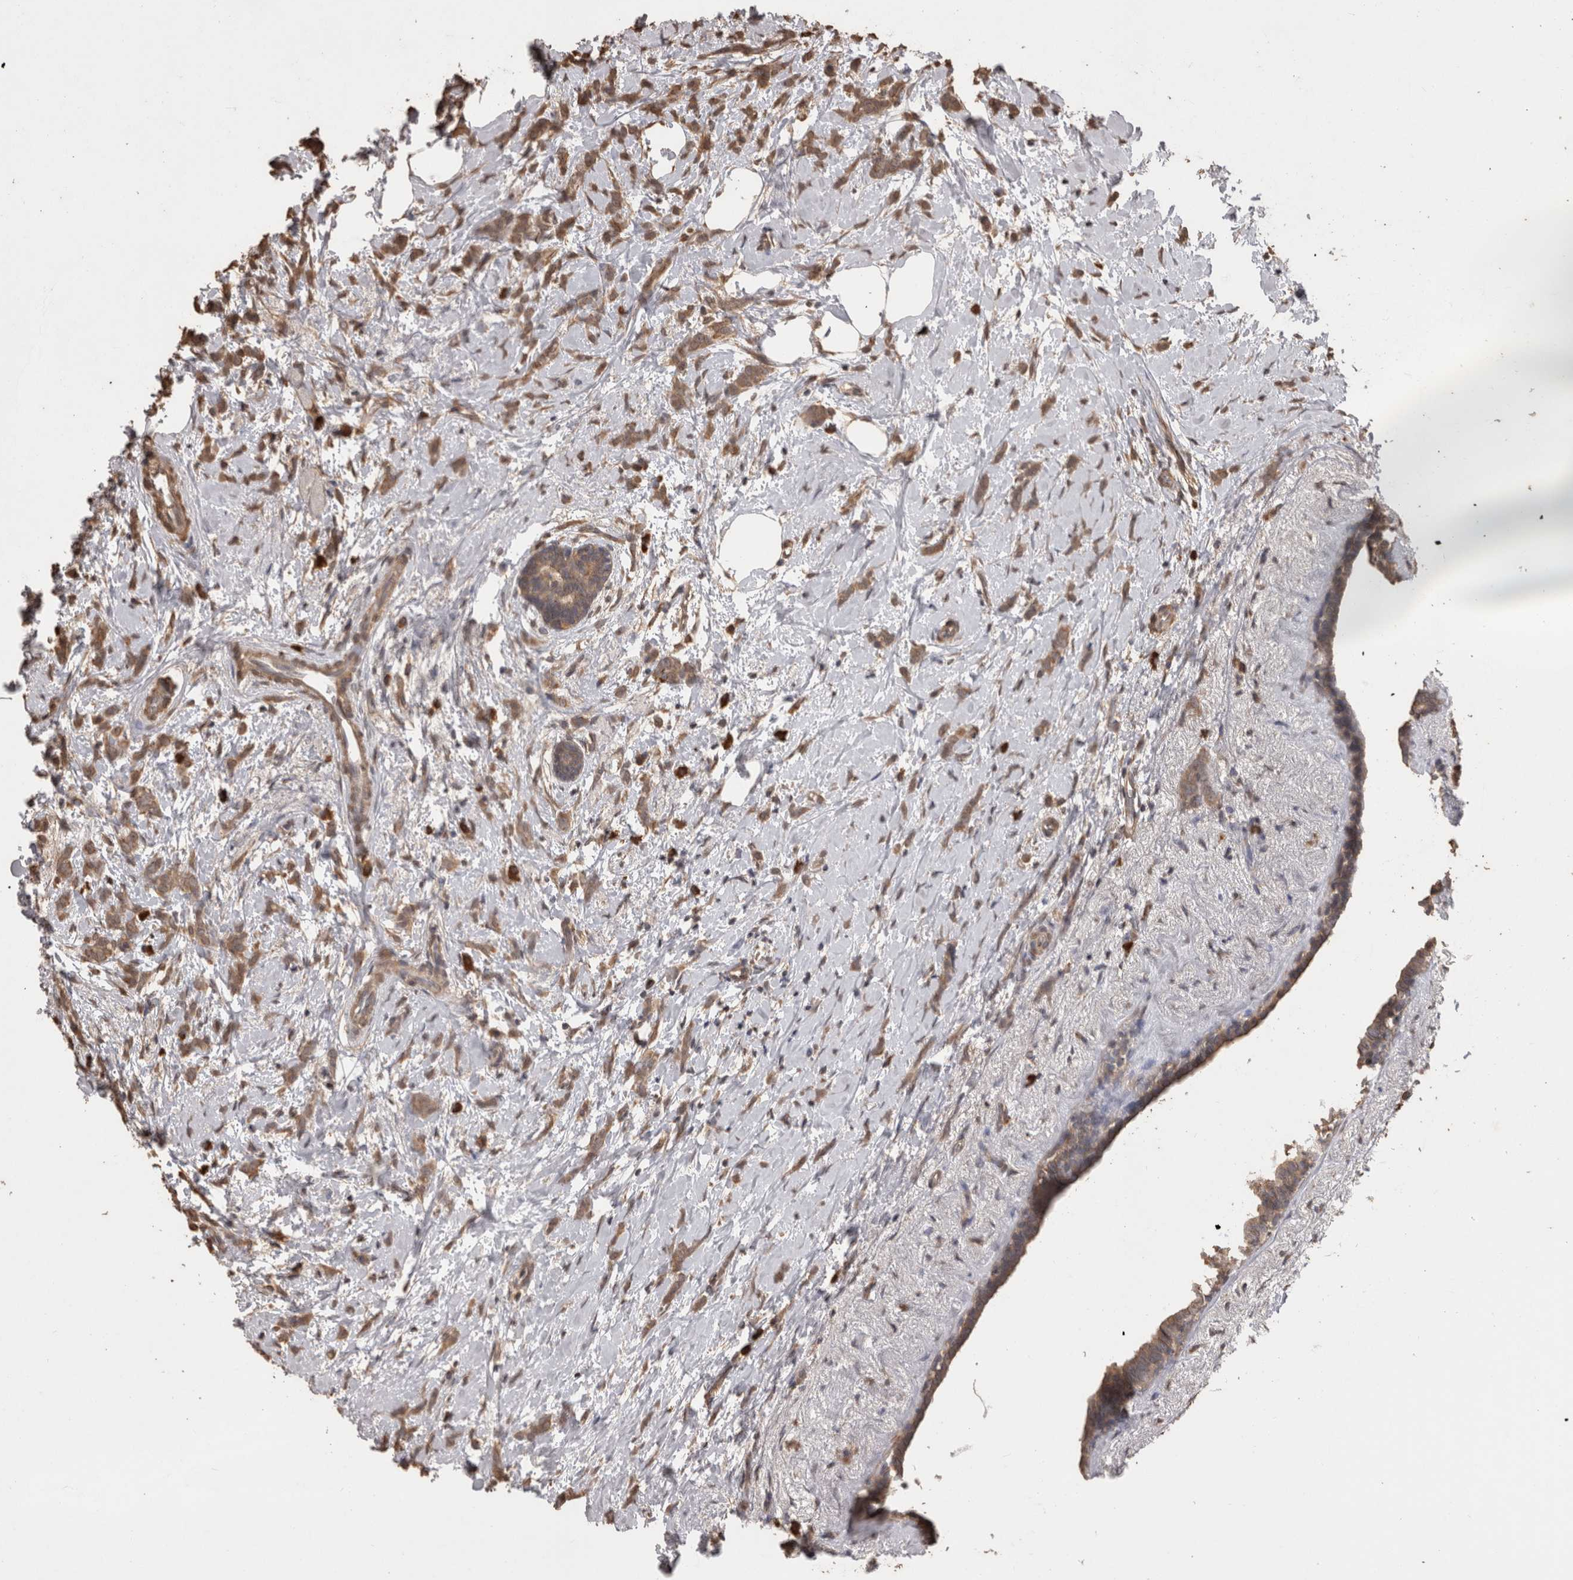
{"staining": {"intensity": "moderate", "quantity": ">75%", "location": "cytoplasmic/membranous"}, "tissue": "breast cancer", "cell_type": "Tumor cells", "image_type": "cancer", "snomed": [{"axis": "morphology", "description": "Lobular carcinoma, in situ"}, {"axis": "morphology", "description": "Lobular carcinoma"}, {"axis": "topography", "description": "Breast"}], "caption": "This is an image of immunohistochemistry (IHC) staining of breast cancer (lobular carcinoma), which shows moderate expression in the cytoplasmic/membranous of tumor cells.", "gene": "SOCS5", "patient": {"sex": "female", "age": 41}}